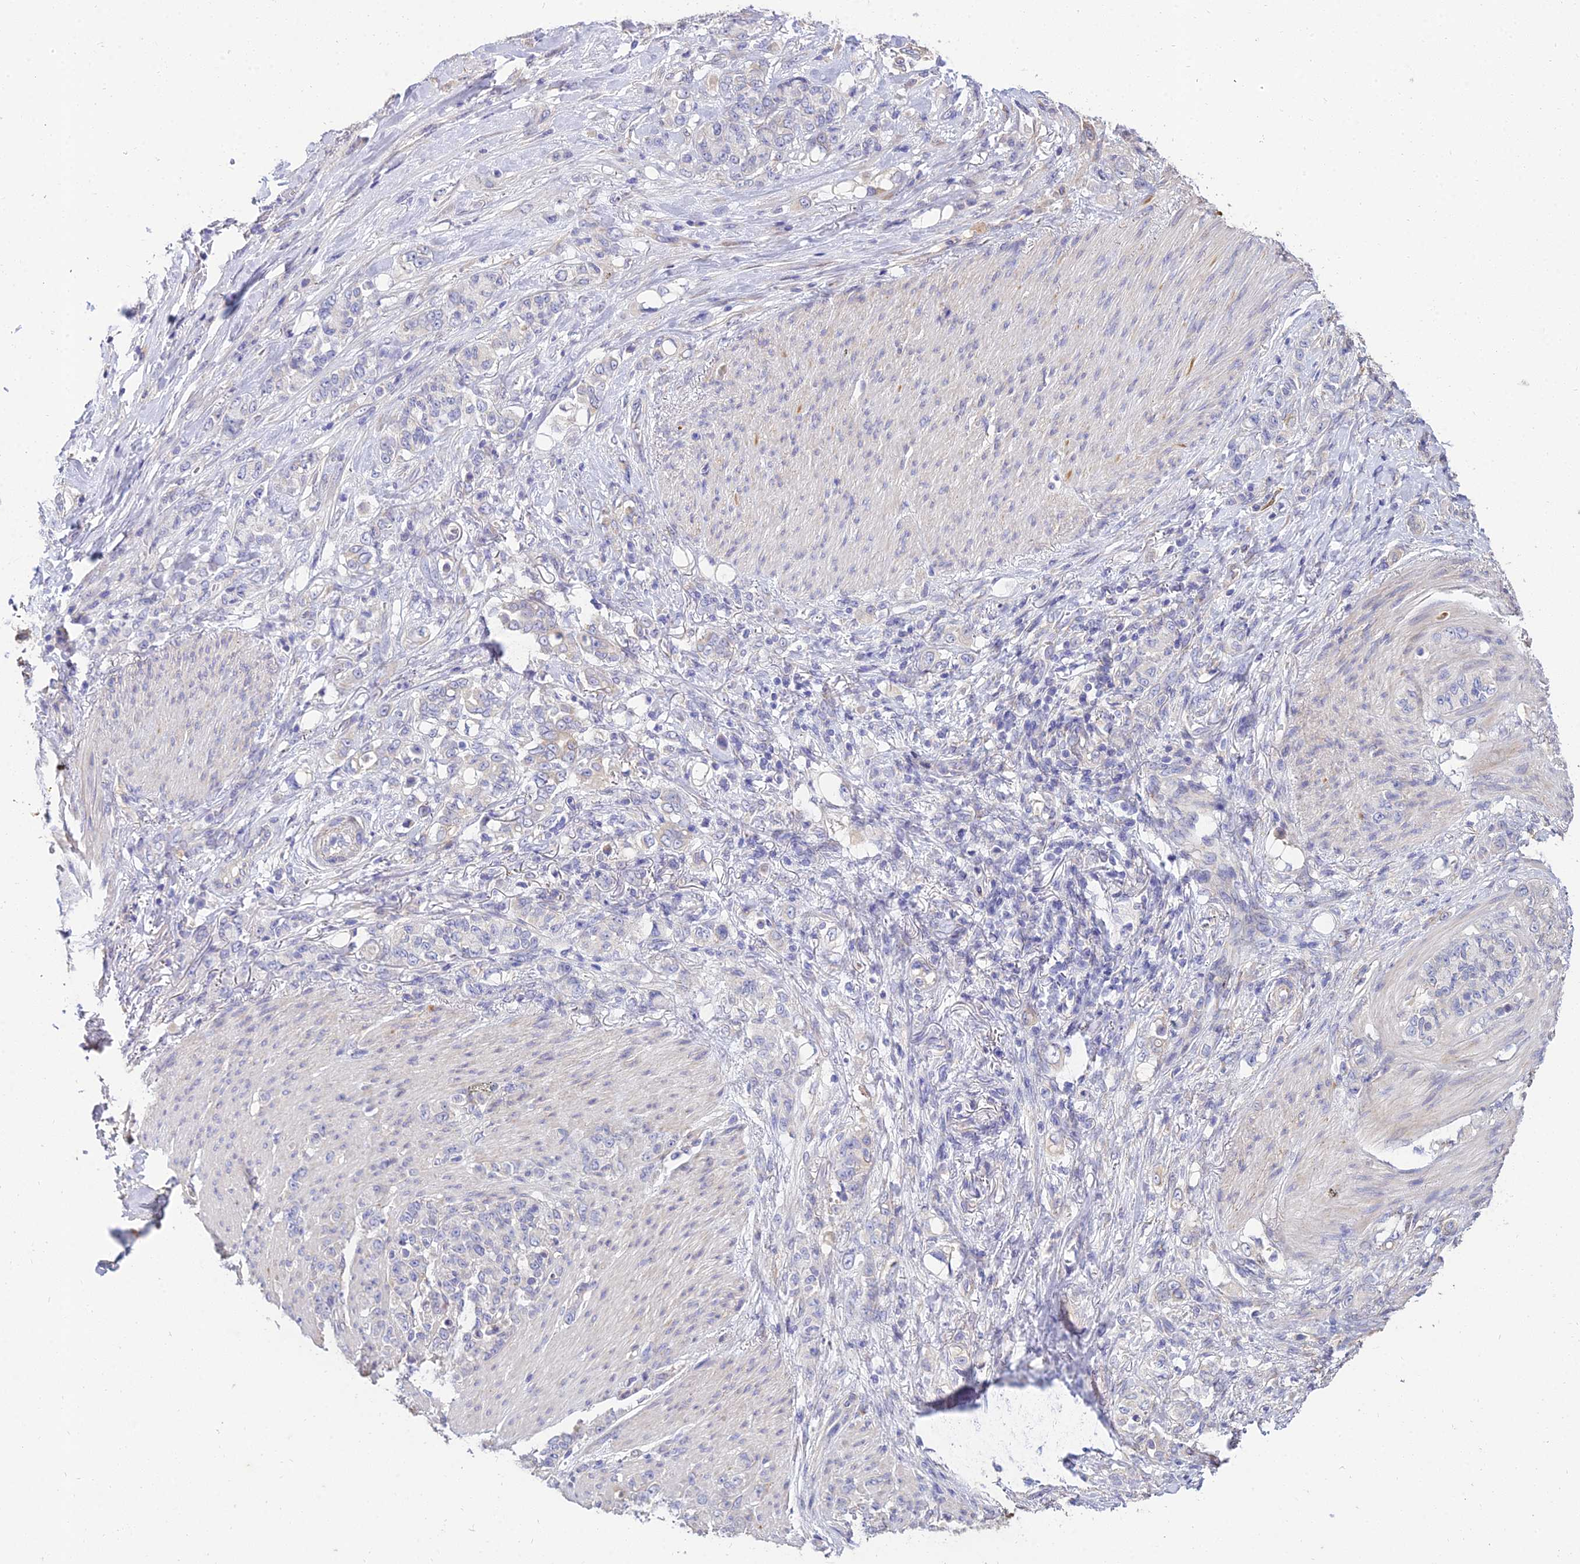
{"staining": {"intensity": "negative", "quantity": "none", "location": "none"}, "tissue": "stomach cancer", "cell_type": "Tumor cells", "image_type": "cancer", "snomed": [{"axis": "morphology", "description": "Adenocarcinoma, NOS"}, {"axis": "topography", "description": "Stomach"}], "caption": "Human stomach adenocarcinoma stained for a protein using immunohistochemistry (IHC) displays no positivity in tumor cells.", "gene": "ARL8B", "patient": {"sex": "female", "age": 79}}